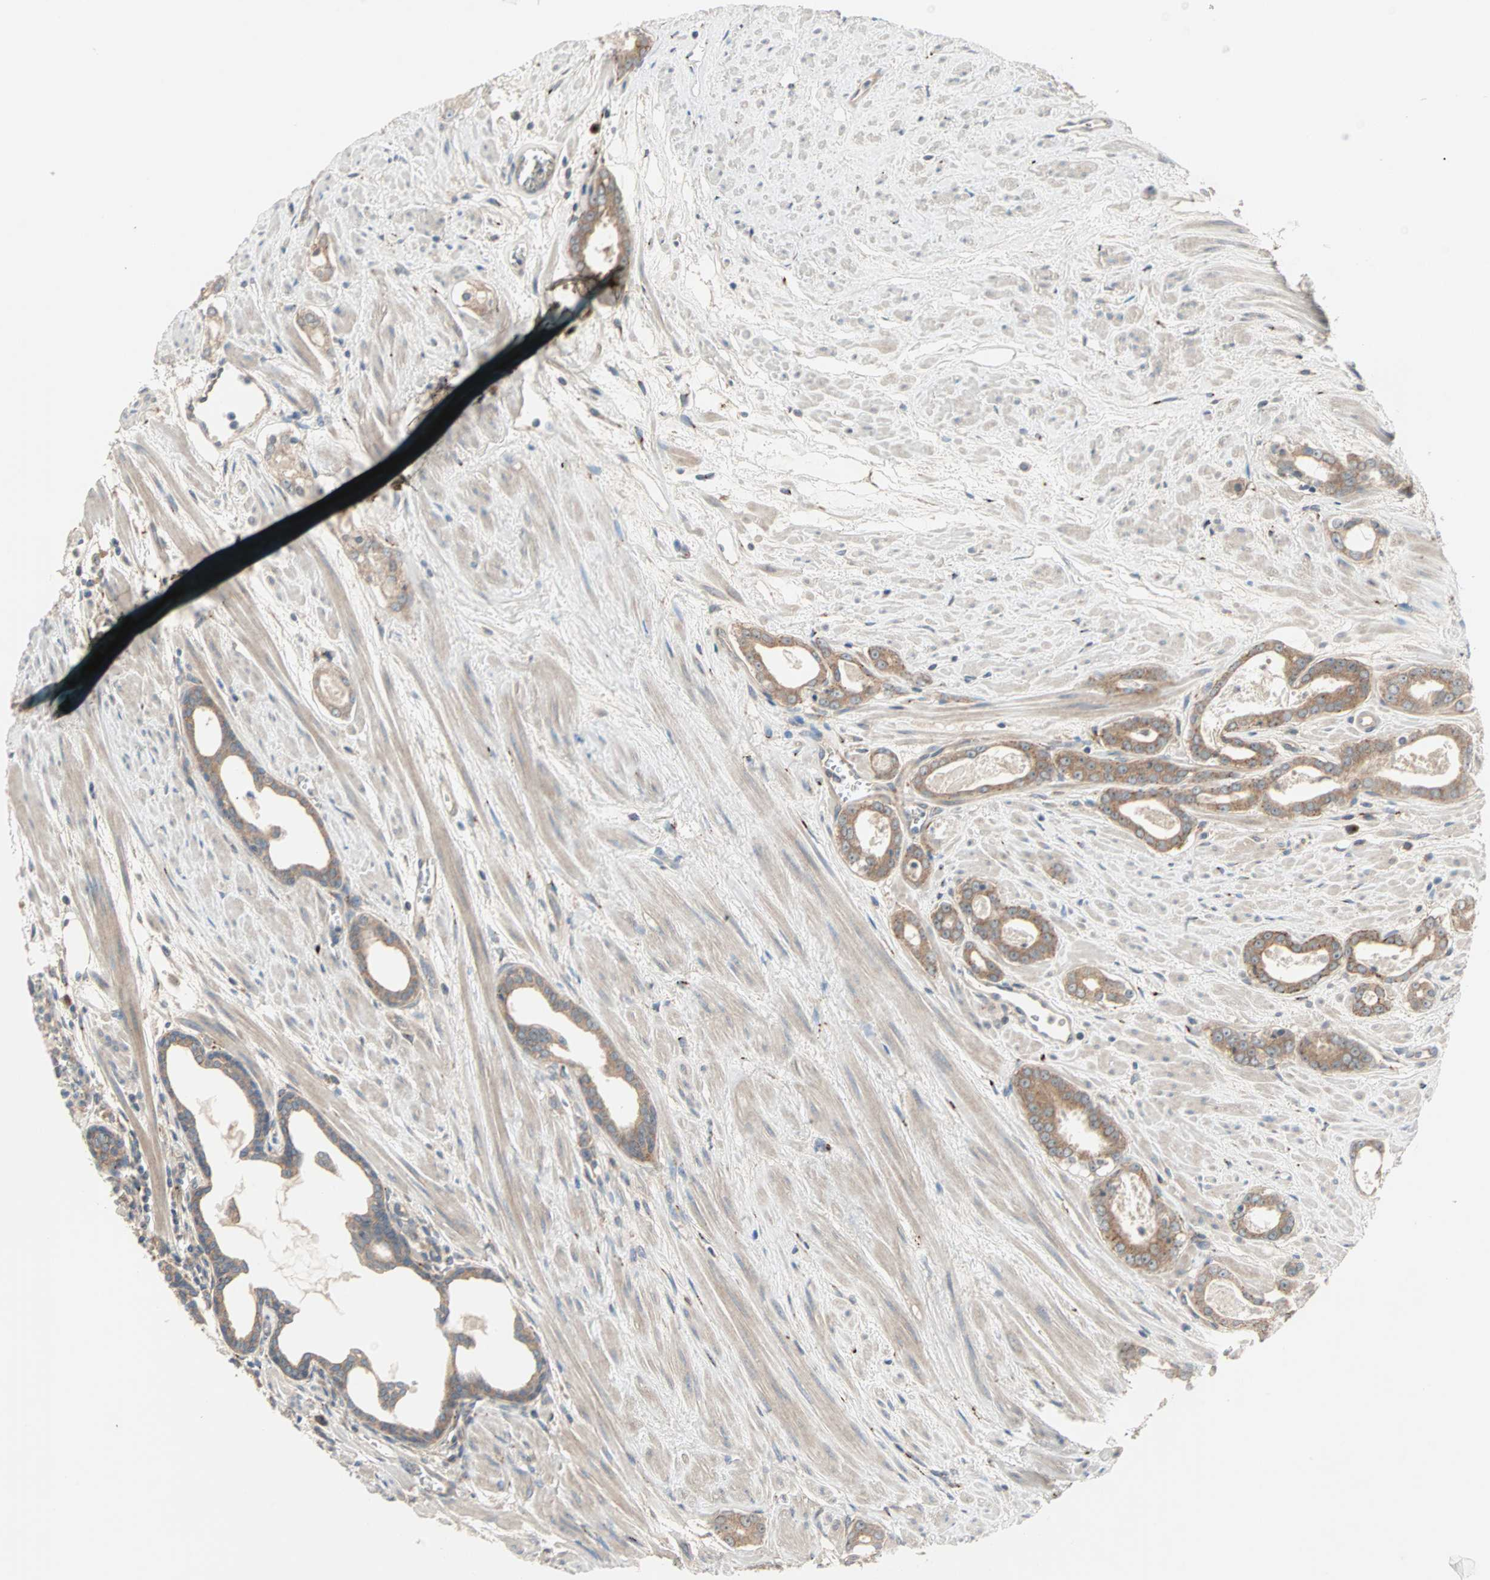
{"staining": {"intensity": "moderate", "quantity": ">75%", "location": "cytoplasmic/membranous"}, "tissue": "prostate cancer", "cell_type": "Tumor cells", "image_type": "cancer", "snomed": [{"axis": "morphology", "description": "Adenocarcinoma, Low grade"}, {"axis": "topography", "description": "Prostate"}], "caption": "Immunohistochemical staining of human prostate cancer exhibits moderate cytoplasmic/membranous protein staining in about >75% of tumor cells.", "gene": "PDE8A", "patient": {"sex": "male", "age": 57}}